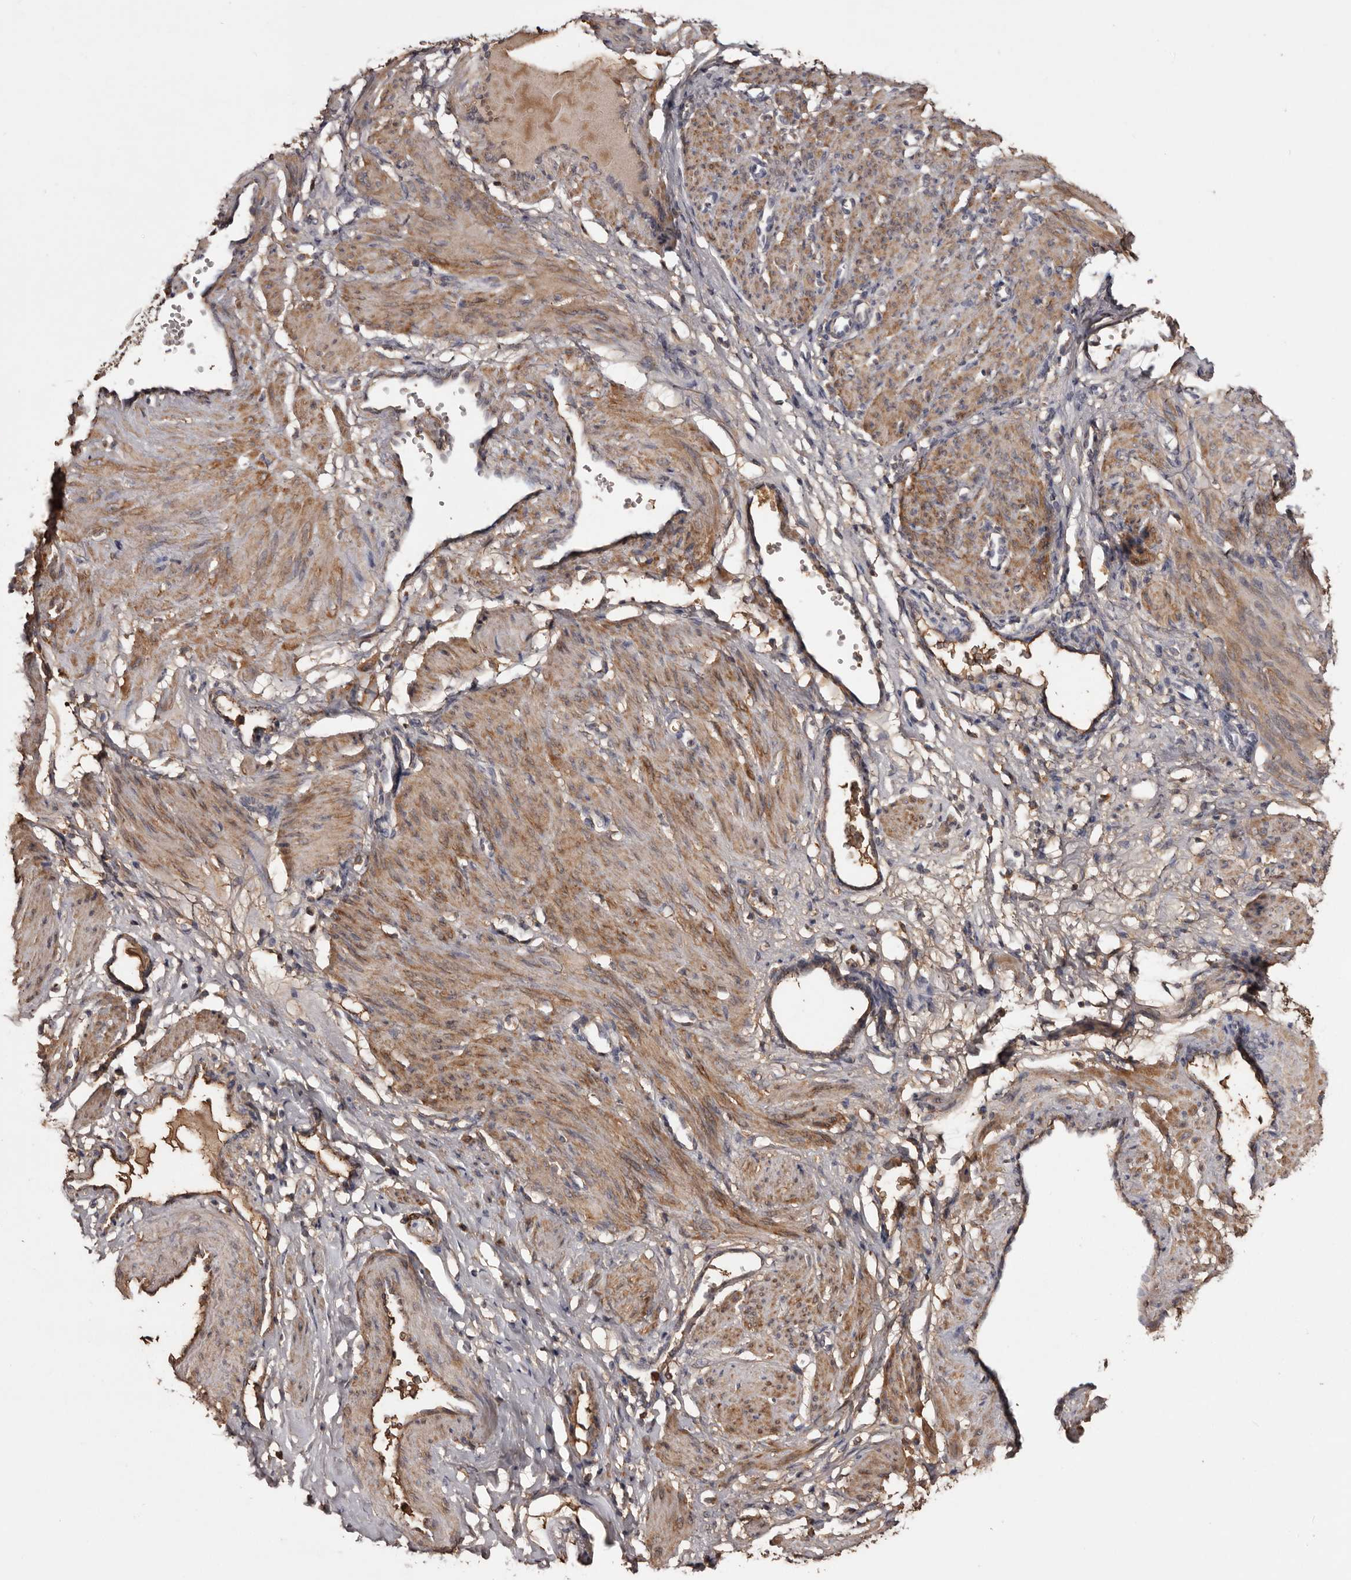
{"staining": {"intensity": "moderate", "quantity": ">75%", "location": "cytoplasmic/membranous"}, "tissue": "smooth muscle", "cell_type": "Smooth muscle cells", "image_type": "normal", "snomed": [{"axis": "morphology", "description": "Normal tissue, NOS"}, {"axis": "topography", "description": "Endometrium"}], "caption": "Protein staining displays moderate cytoplasmic/membranous staining in approximately >75% of smooth muscle cells in normal smooth muscle.", "gene": "CYP1B1", "patient": {"sex": "female", "age": 33}}